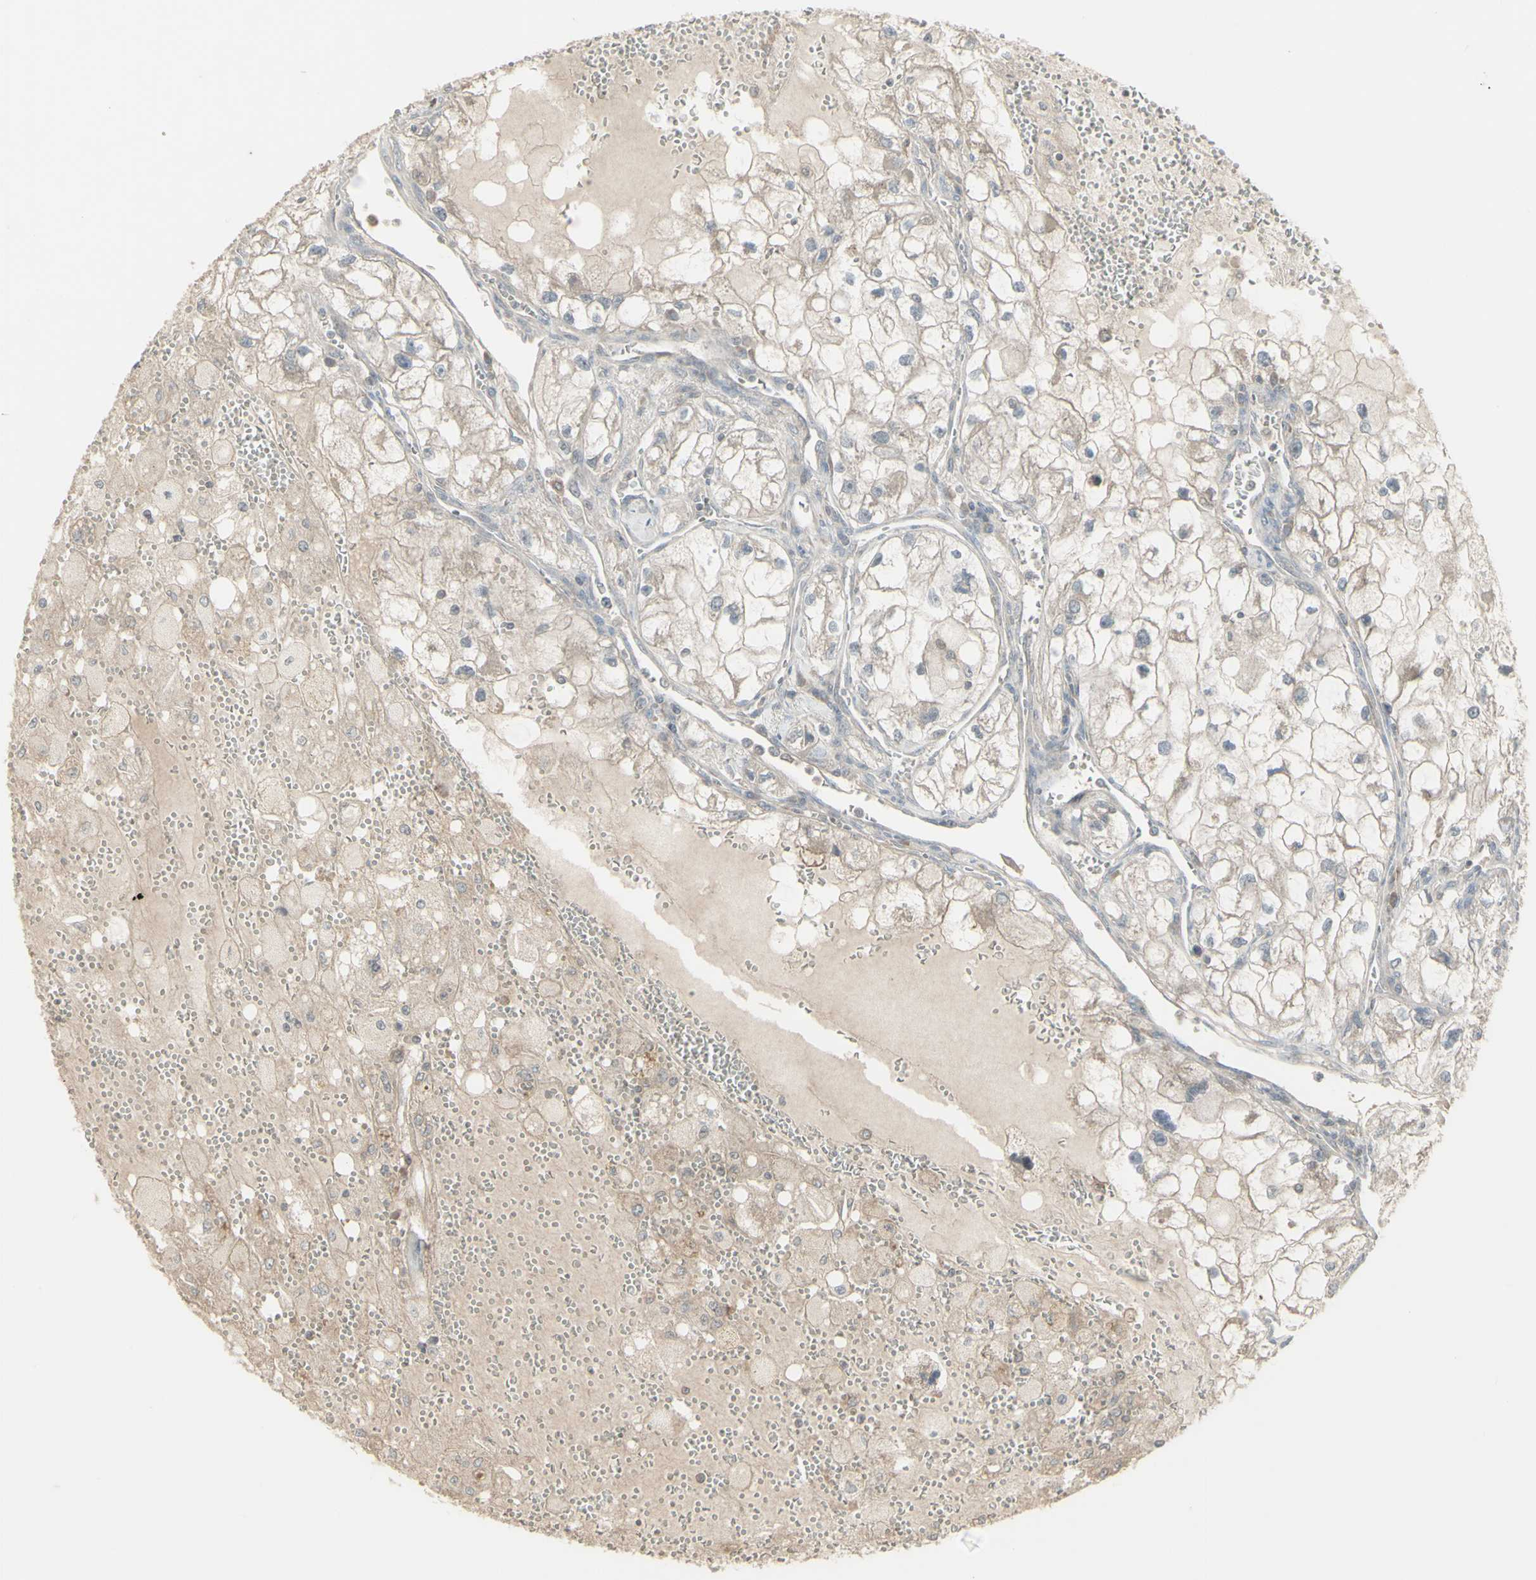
{"staining": {"intensity": "negative", "quantity": "none", "location": "none"}, "tissue": "renal cancer", "cell_type": "Tumor cells", "image_type": "cancer", "snomed": [{"axis": "morphology", "description": "Adenocarcinoma, NOS"}, {"axis": "topography", "description": "Kidney"}], "caption": "DAB immunohistochemical staining of renal adenocarcinoma shows no significant staining in tumor cells.", "gene": "CSK", "patient": {"sex": "female", "age": 70}}